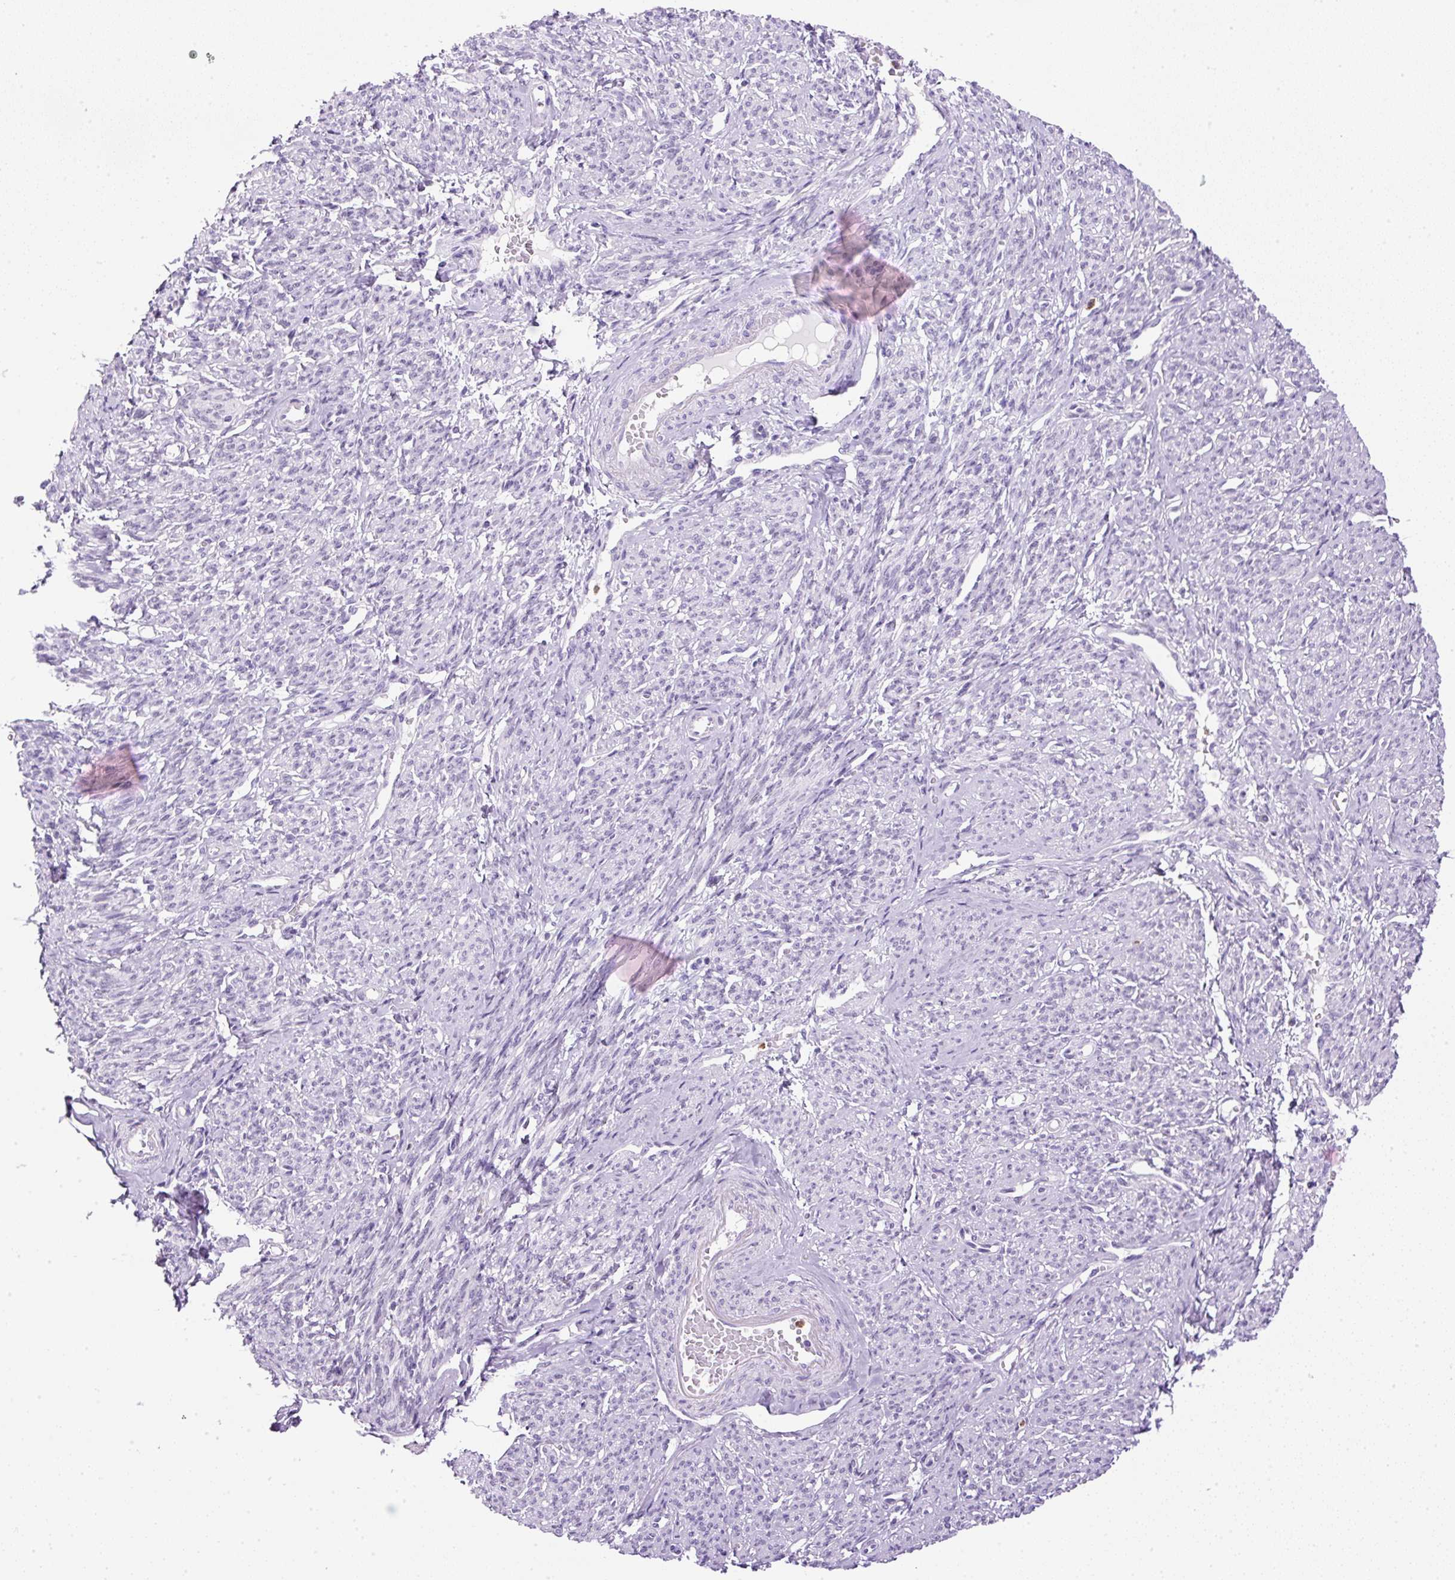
{"staining": {"intensity": "negative", "quantity": "none", "location": "none"}, "tissue": "smooth muscle", "cell_type": "Smooth muscle cells", "image_type": "normal", "snomed": [{"axis": "morphology", "description": "Normal tissue, NOS"}, {"axis": "topography", "description": "Smooth muscle"}], "caption": "The immunohistochemistry (IHC) photomicrograph has no significant positivity in smooth muscle cells of smooth muscle.", "gene": "RHBDD2", "patient": {"sex": "female", "age": 65}}